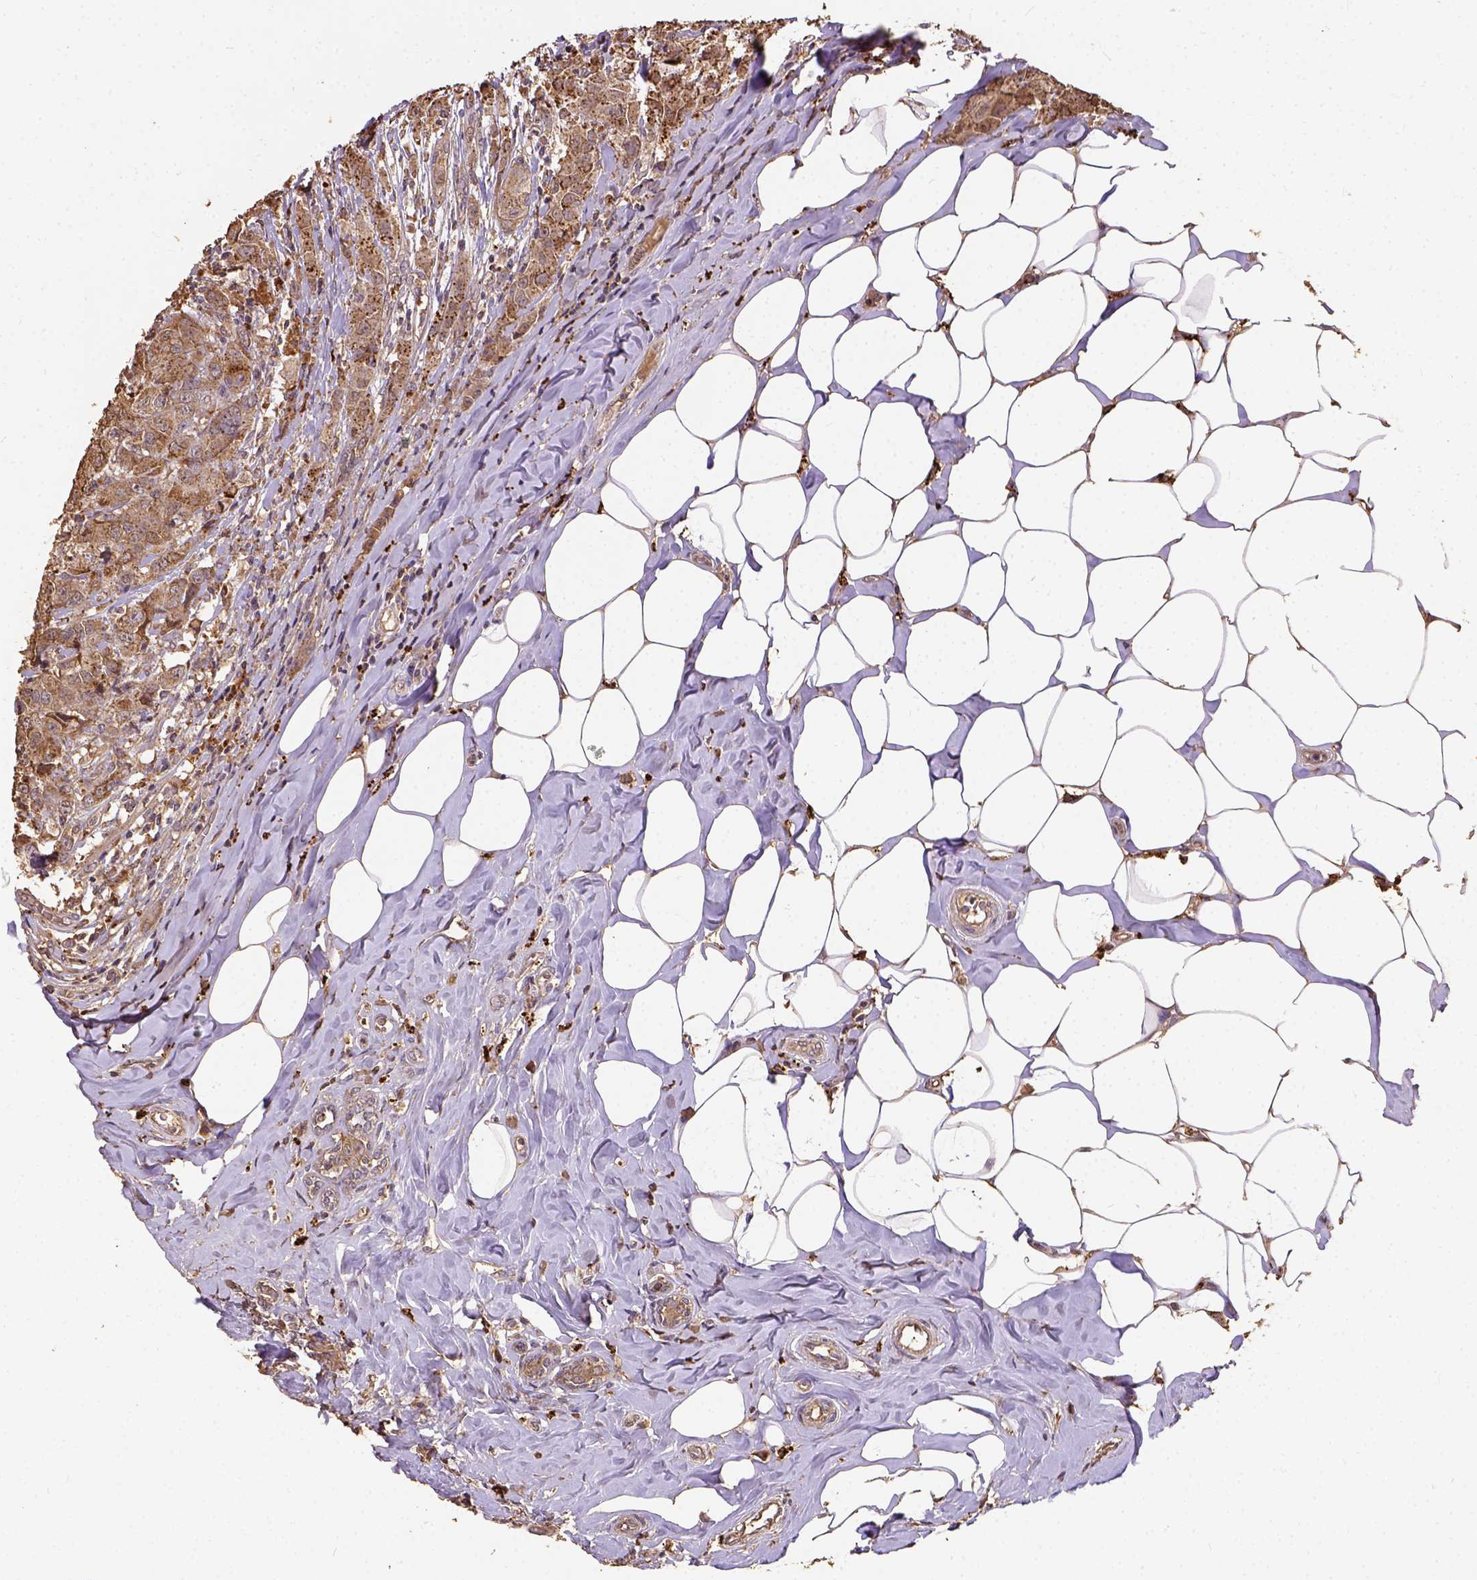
{"staining": {"intensity": "moderate", "quantity": "<25%", "location": "cytoplasmic/membranous"}, "tissue": "breast cancer", "cell_type": "Tumor cells", "image_type": "cancer", "snomed": [{"axis": "morphology", "description": "Normal tissue, NOS"}, {"axis": "morphology", "description": "Duct carcinoma"}, {"axis": "topography", "description": "Breast"}], "caption": "Immunohistochemical staining of human breast cancer displays low levels of moderate cytoplasmic/membranous protein staining in about <25% of tumor cells. Ihc stains the protein in brown and the nuclei are stained blue.", "gene": "ATP1B3", "patient": {"sex": "female", "age": 43}}